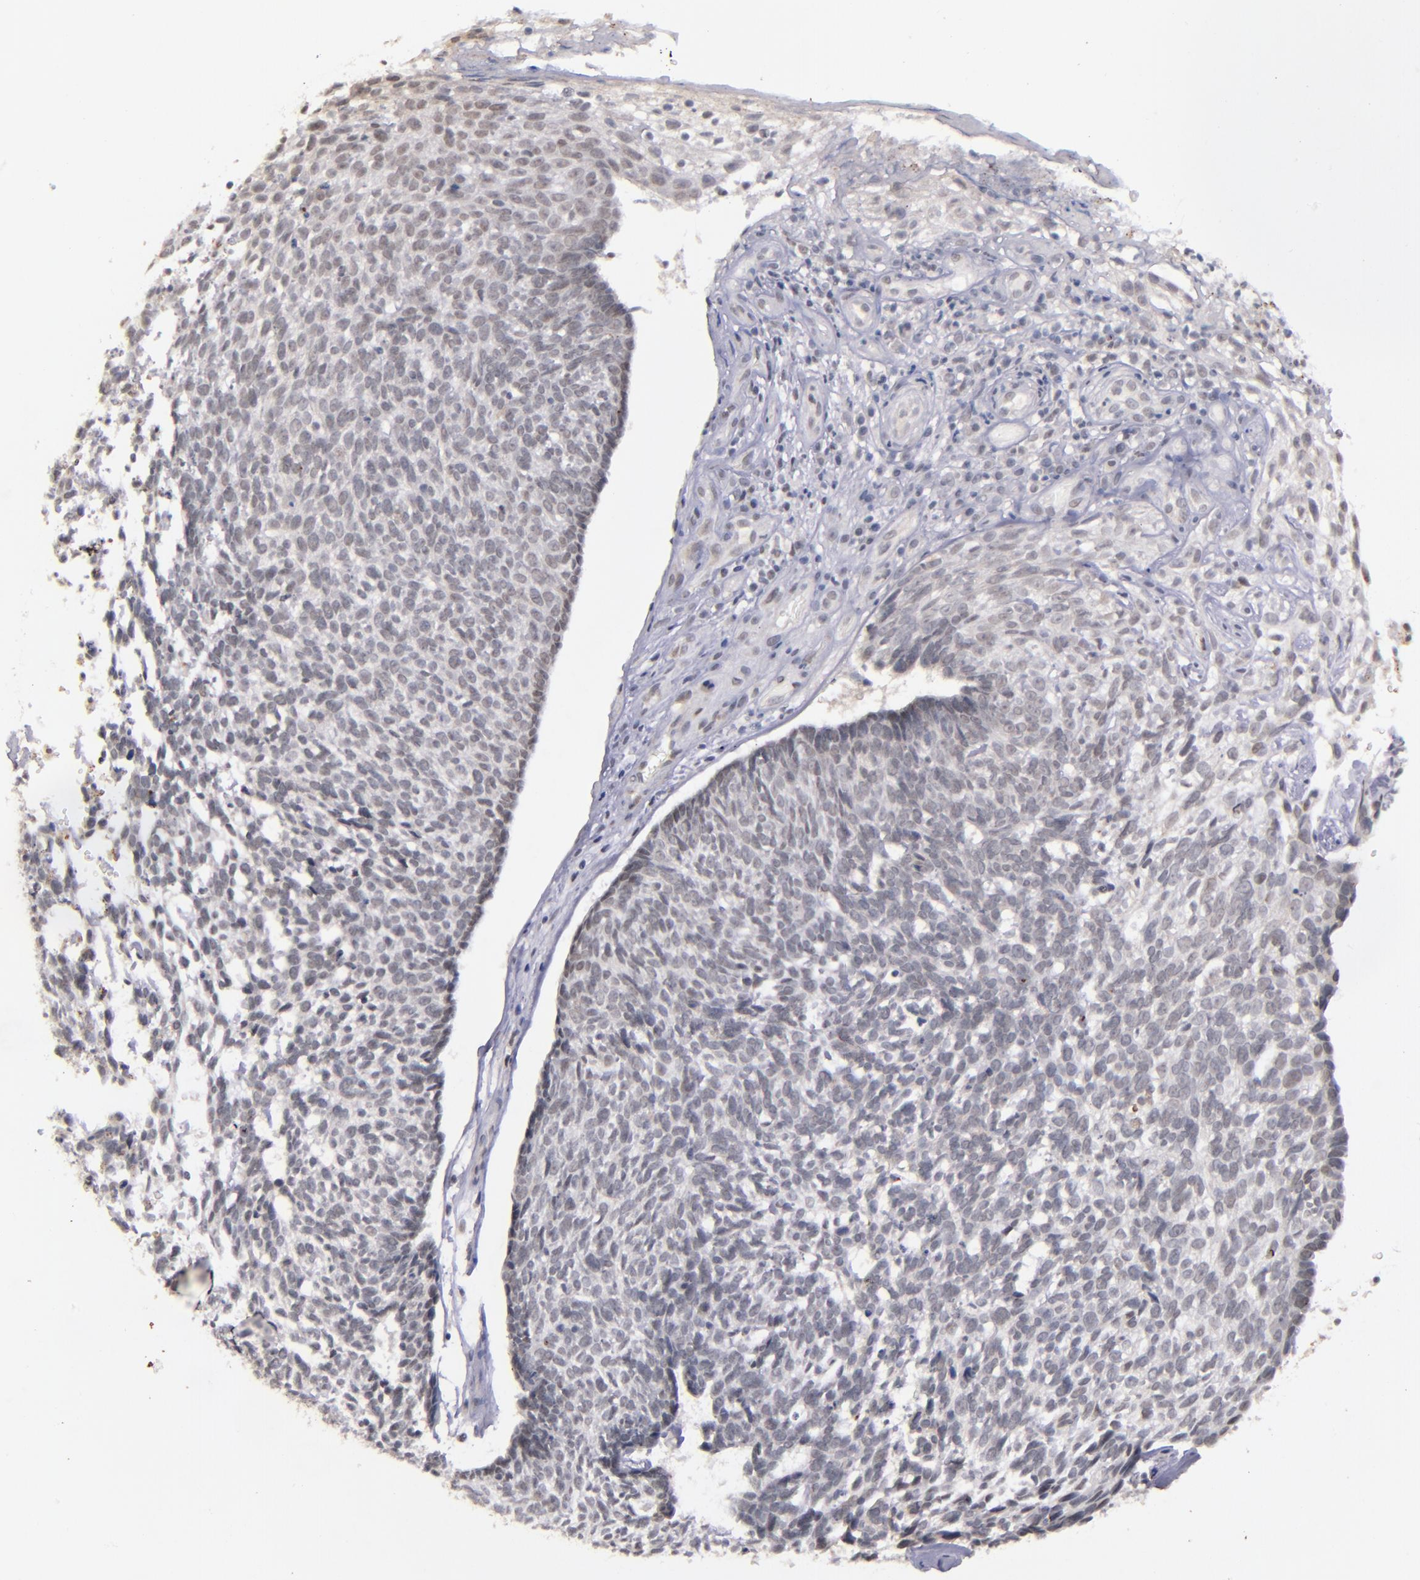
{"staining": {"intensity": "negative", "quantity": "none", "location": "none"}, "tissue": "skin cancer", "cell_type": "Tumor cells", "image_type": "cancer", "snomed": [{"axis": "morphology", "description": "Basal cell carcinoma"}, {"axis": "topography", "description": "Skin"}], "caption": "IHC histopathology image of basal cell carcinoma (skin) stained for a protein (brown), which shows no expression in tumor cells.", "gene": "SYP", "patient": {"sex": "male", "age": 72}}